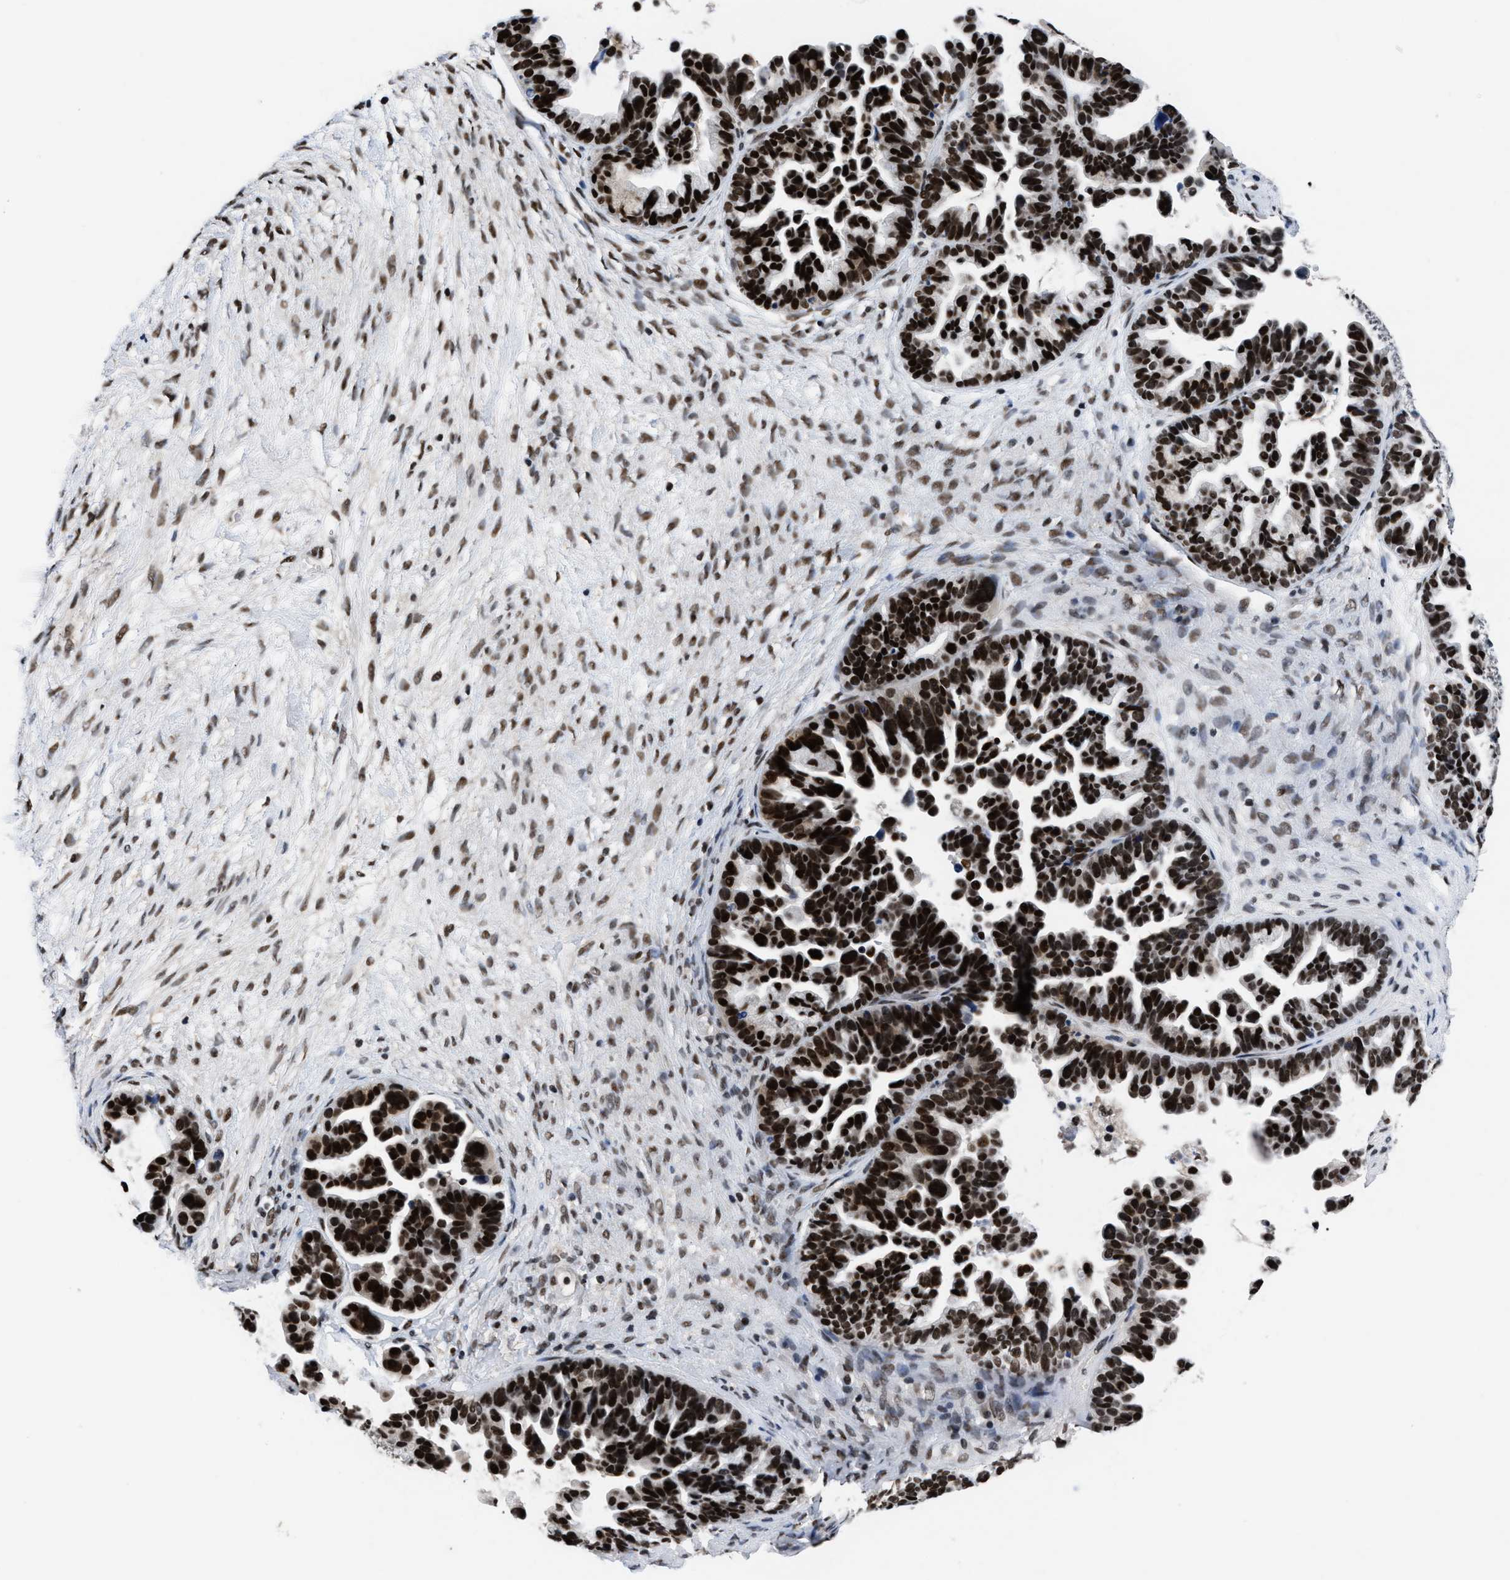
{"staining": {"intensity": "strong", "quantity": ">75%", "location": "nuclear"}, "tissue": "ovarian cancer", "cell_type": "Tumor cells", "image_type": "cancer", "snomed": [{"axis": "morphology", "description": "Cystadenocarcinoma, serous, NOS"}, {"axis": "topography", "description": "Ovary"}], "caption": "IHC histopathology image of neoplastic tissue: human ovarian serous cystadenocarcinoma stained using IHC shows high levels of strong protein expression localized specifically in the nuclear of tumor cells, appearing as a nuclear brown color.", "gene": "WDR81", "patient": {"sex": "female", "age": 56}}